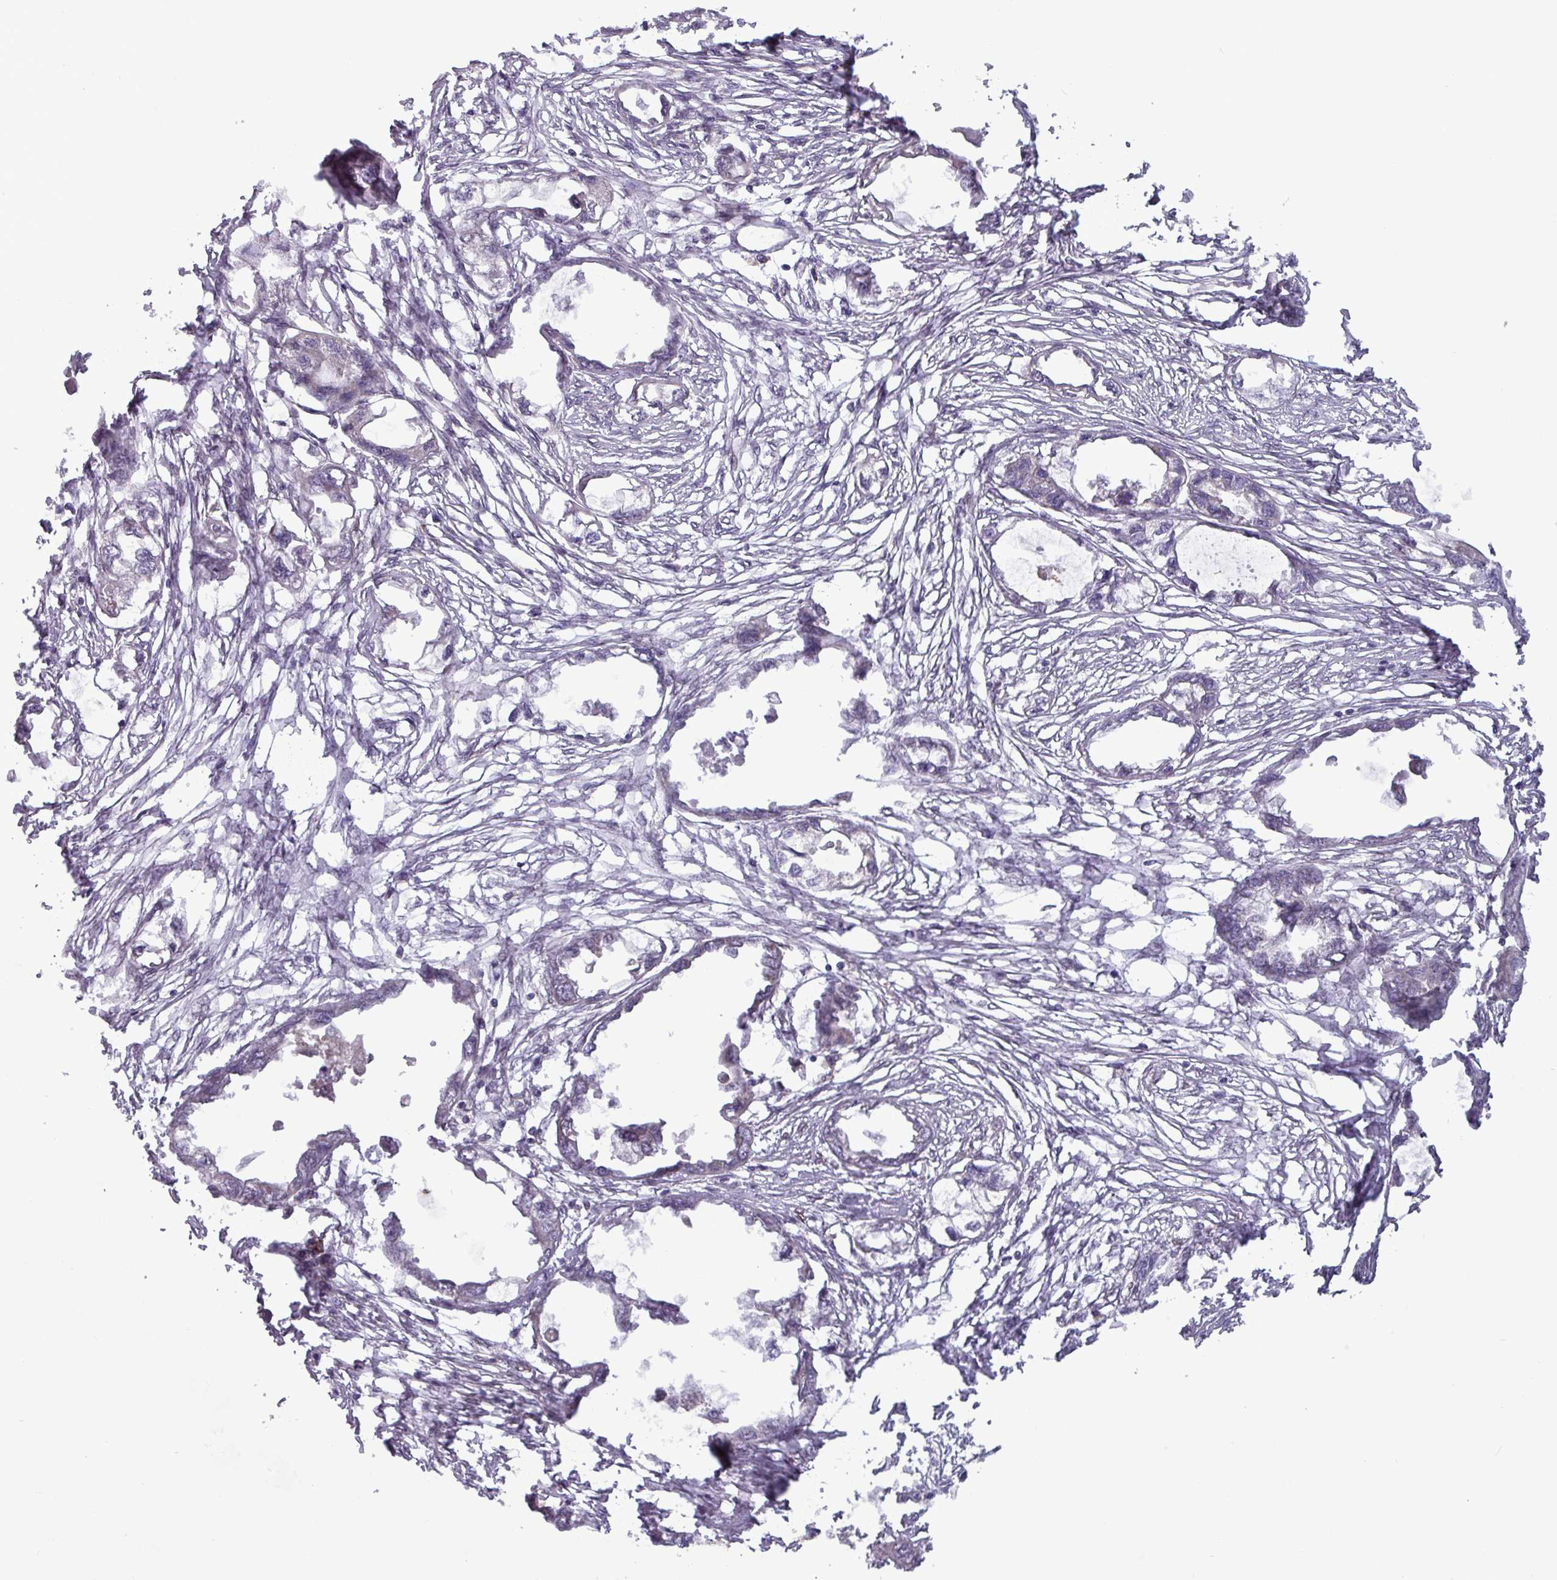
{"staining": {"intensity": "negative", "quantity": "none", "location": "none"}, "tissue": "endometrial cancer", "cell_type": "Tumor cells", "image_type": "cancer", "snomed": [{"axis": "morphology", "description": "Adenocarcinoma, NOS"}, {"axis": "morphology", "description": "Adenocarcinoma, metastatic, NOS"}, {"axis": "topography", "description": "Adipose tissue"}, {"axis": "topography", "description": "Endometrium"}], "caption": "This photomicrograph is of endometrial metastatic adenocarcinoma stained with IHC to label a protein in brown with the nuclei are counter-stained blue. There is no expression in tumor cells. (DAB immunohistochemistry (IHC) with hematoxylin counter stain).", "gene": "PRRX1", "patient": {"sex": "female", "age": 67}}